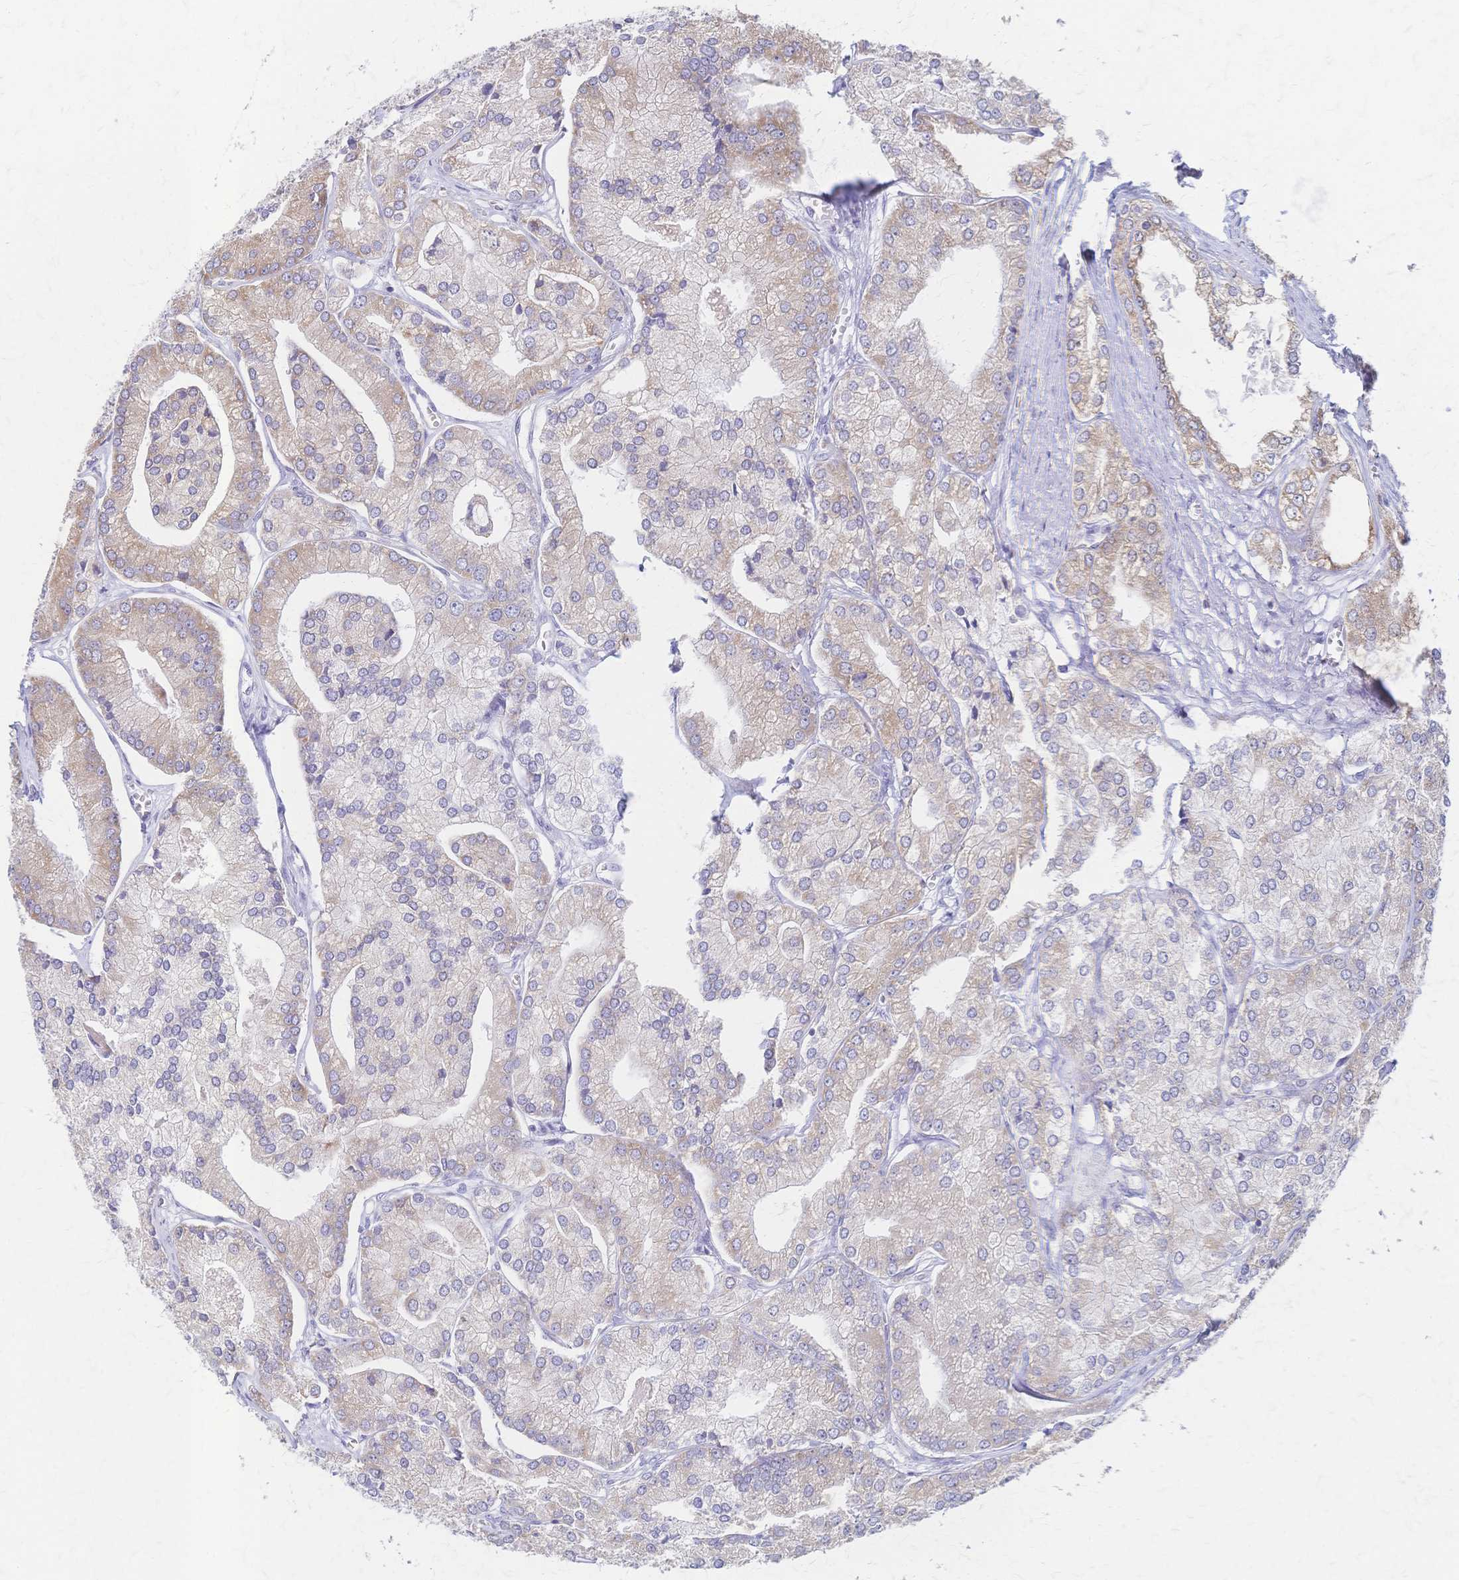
{"staining": {"intensity": "weak", "quantity": ">75%", "location": "cytoplasmic/membranous"}, "tissue": "prostate cancer", "cell_type": "Tumor cells", "image_type": "cancer", "snomed": [{"axis": "morphology", "description": "Adenocarcinoma, High grade"}, {"axis": "topography", "description": "Prostate"}], "caption": "High-grade adenocarcinoma (prostate) stained with DAB (3,3'-diaminobenzidine) IHC reveals low levels of weak cytoplasmic/membranous staining in approximately >75% of tumor cells.", "gene": "CYB5A", "patient": {"sex": "male", "age": 61}}